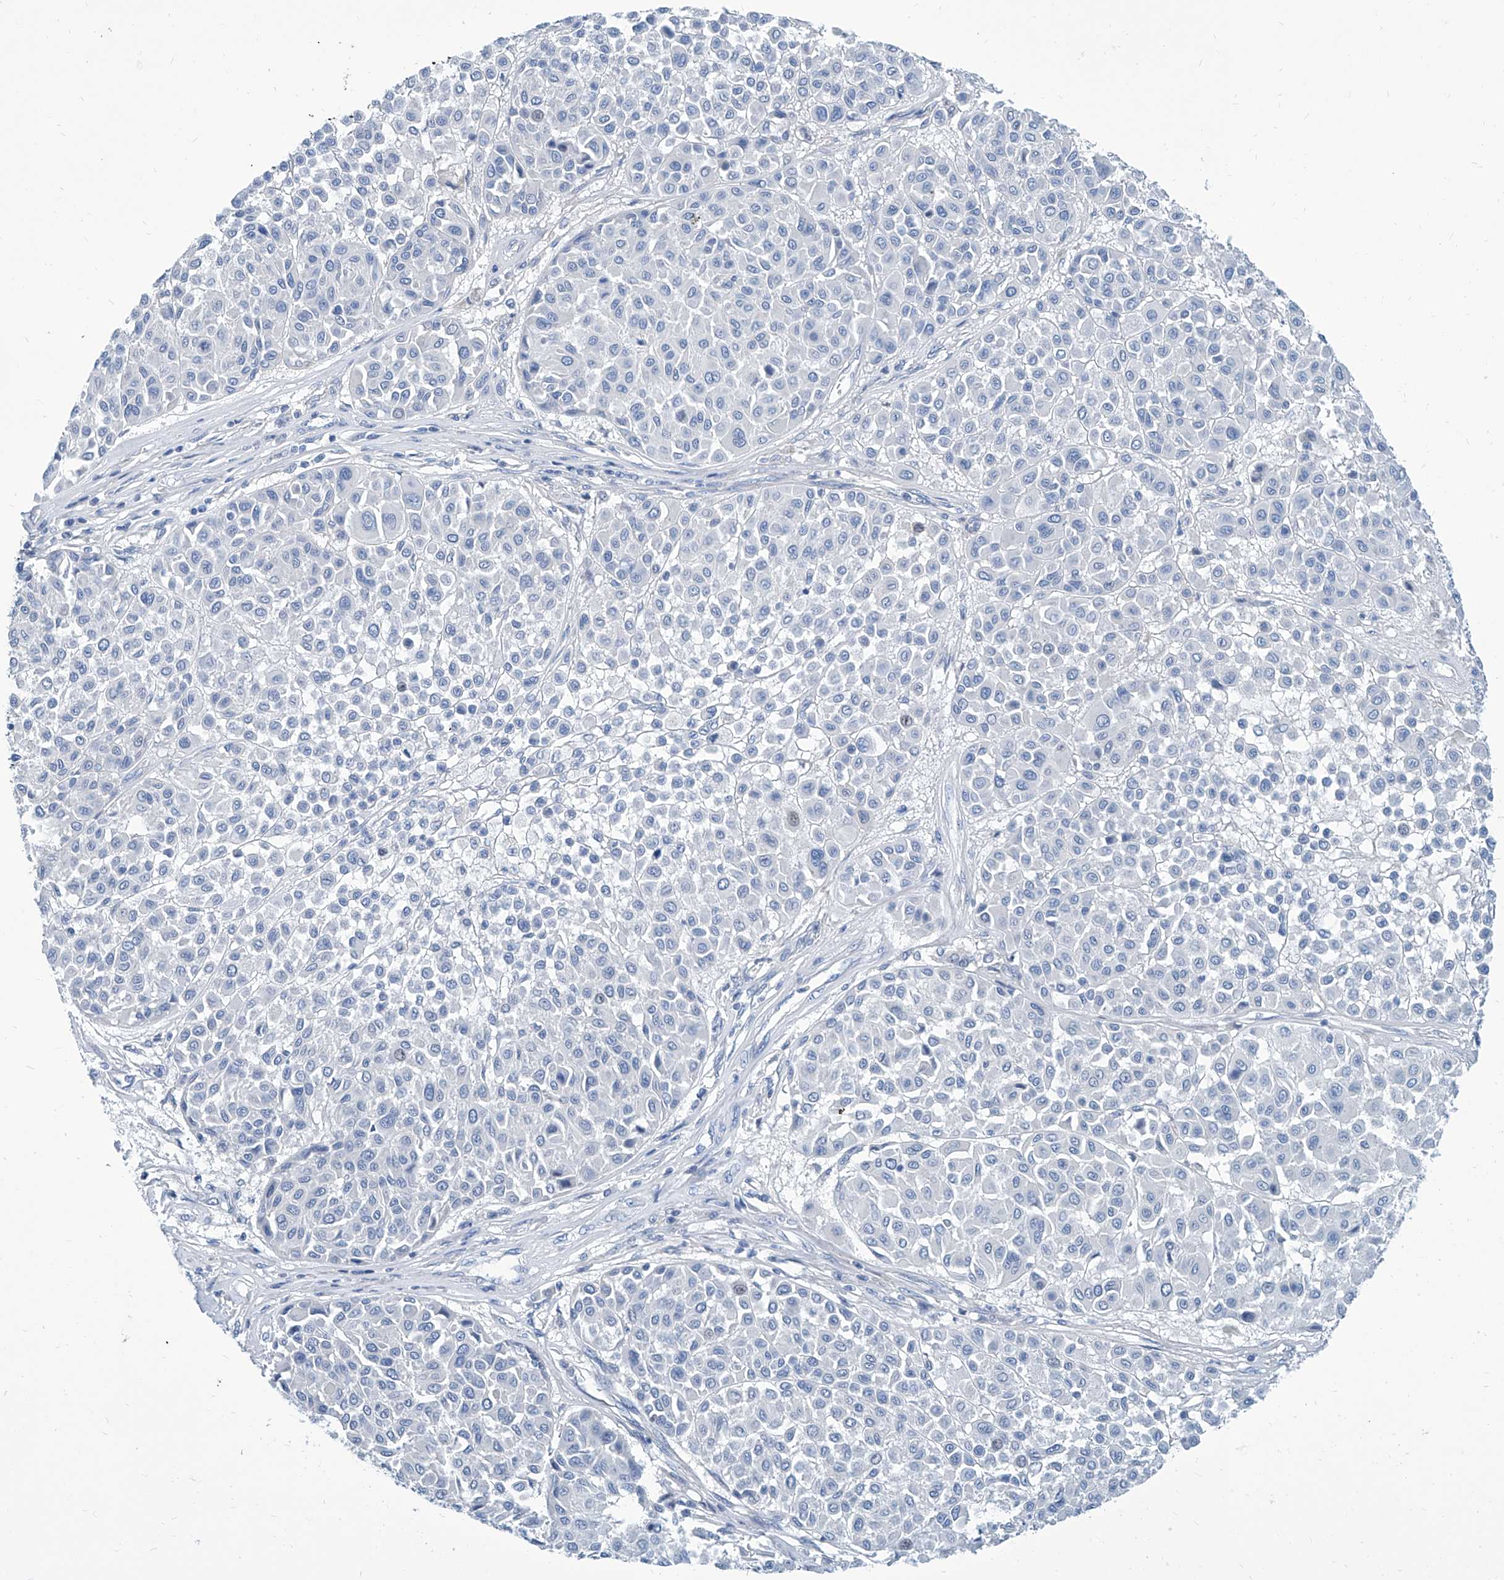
{"staining": {"intensity": "negative", "quantity": "none", "location": "none"}, "tissue": "melanoma", "cell_type": "Tumor cells", "image_type": "cancer", "snomed": [{"axis": "morphology", "description": "Malignant melanoma, Metastatic site"}, {"axis": "topography", "description": "Soft tissue"}], "caption": "Tumor cells are negative for protein expression in human melanoma.", "gene": "ZNF519", "patient": {"sex": "male", "age": 41}}